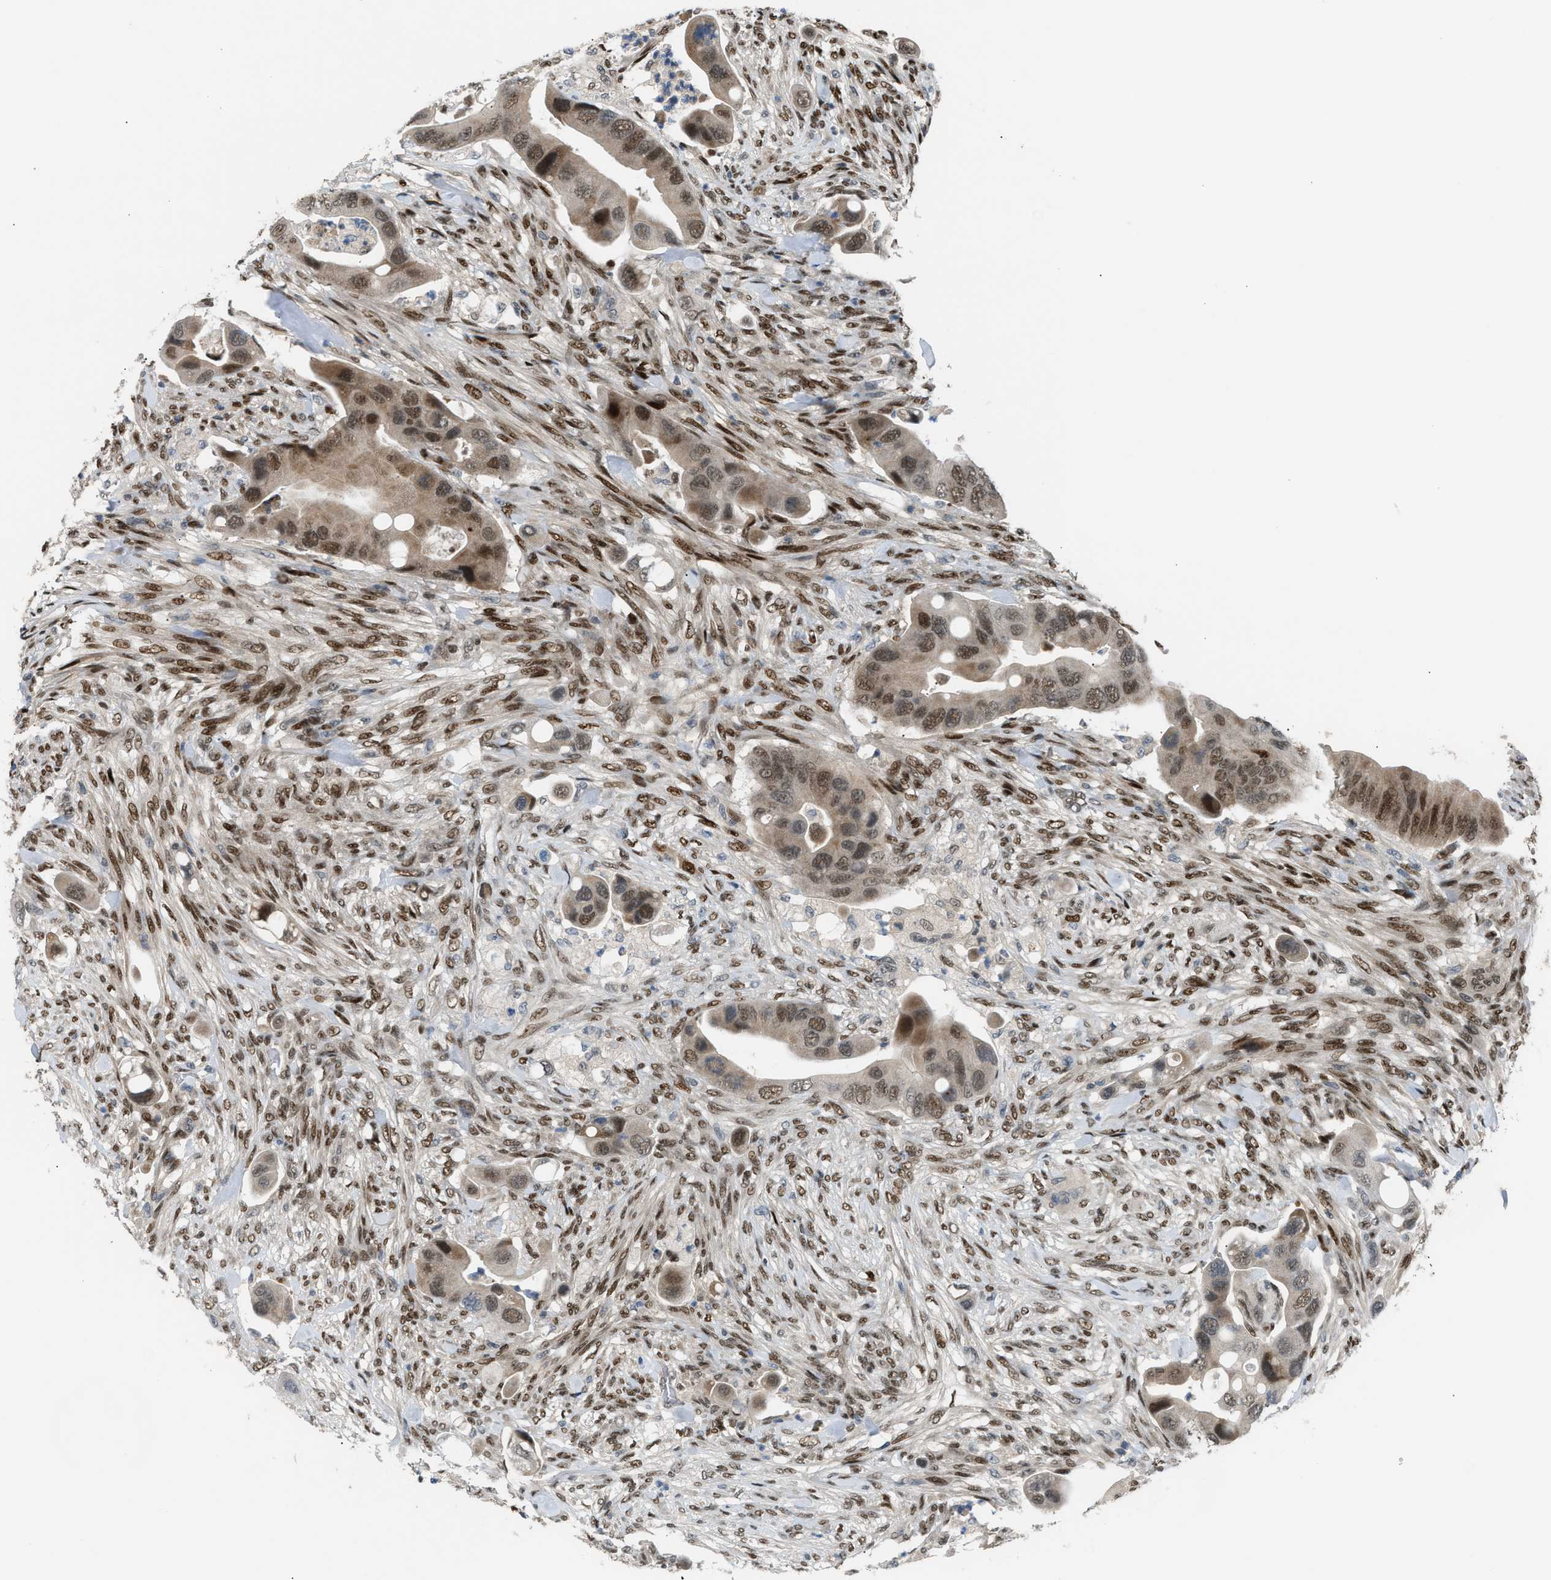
{"staining": {"intensity": "moderate", "quantity": ">75%", "location": "nuclear"}, "tissue": "colorectal cancer", "cell_type": "Tumor cells", "image_type": "cancer", "snomed": [{"axis": "morphology", "description": "Adenocarcinoma, NOS"}, {"axis": "topography", "description": "Rectum"}], "caption": "Immunohistochemistry (IHC) of human colorectal cancer exhibits medium levels of moderate nuclear positivity in approximately >75% of tumor cells. The protein of interest is shown in brown color, while the nuclei are stained blue.", "gene": "SSBP2", "patient": {"sex": "female", "age": 57}}